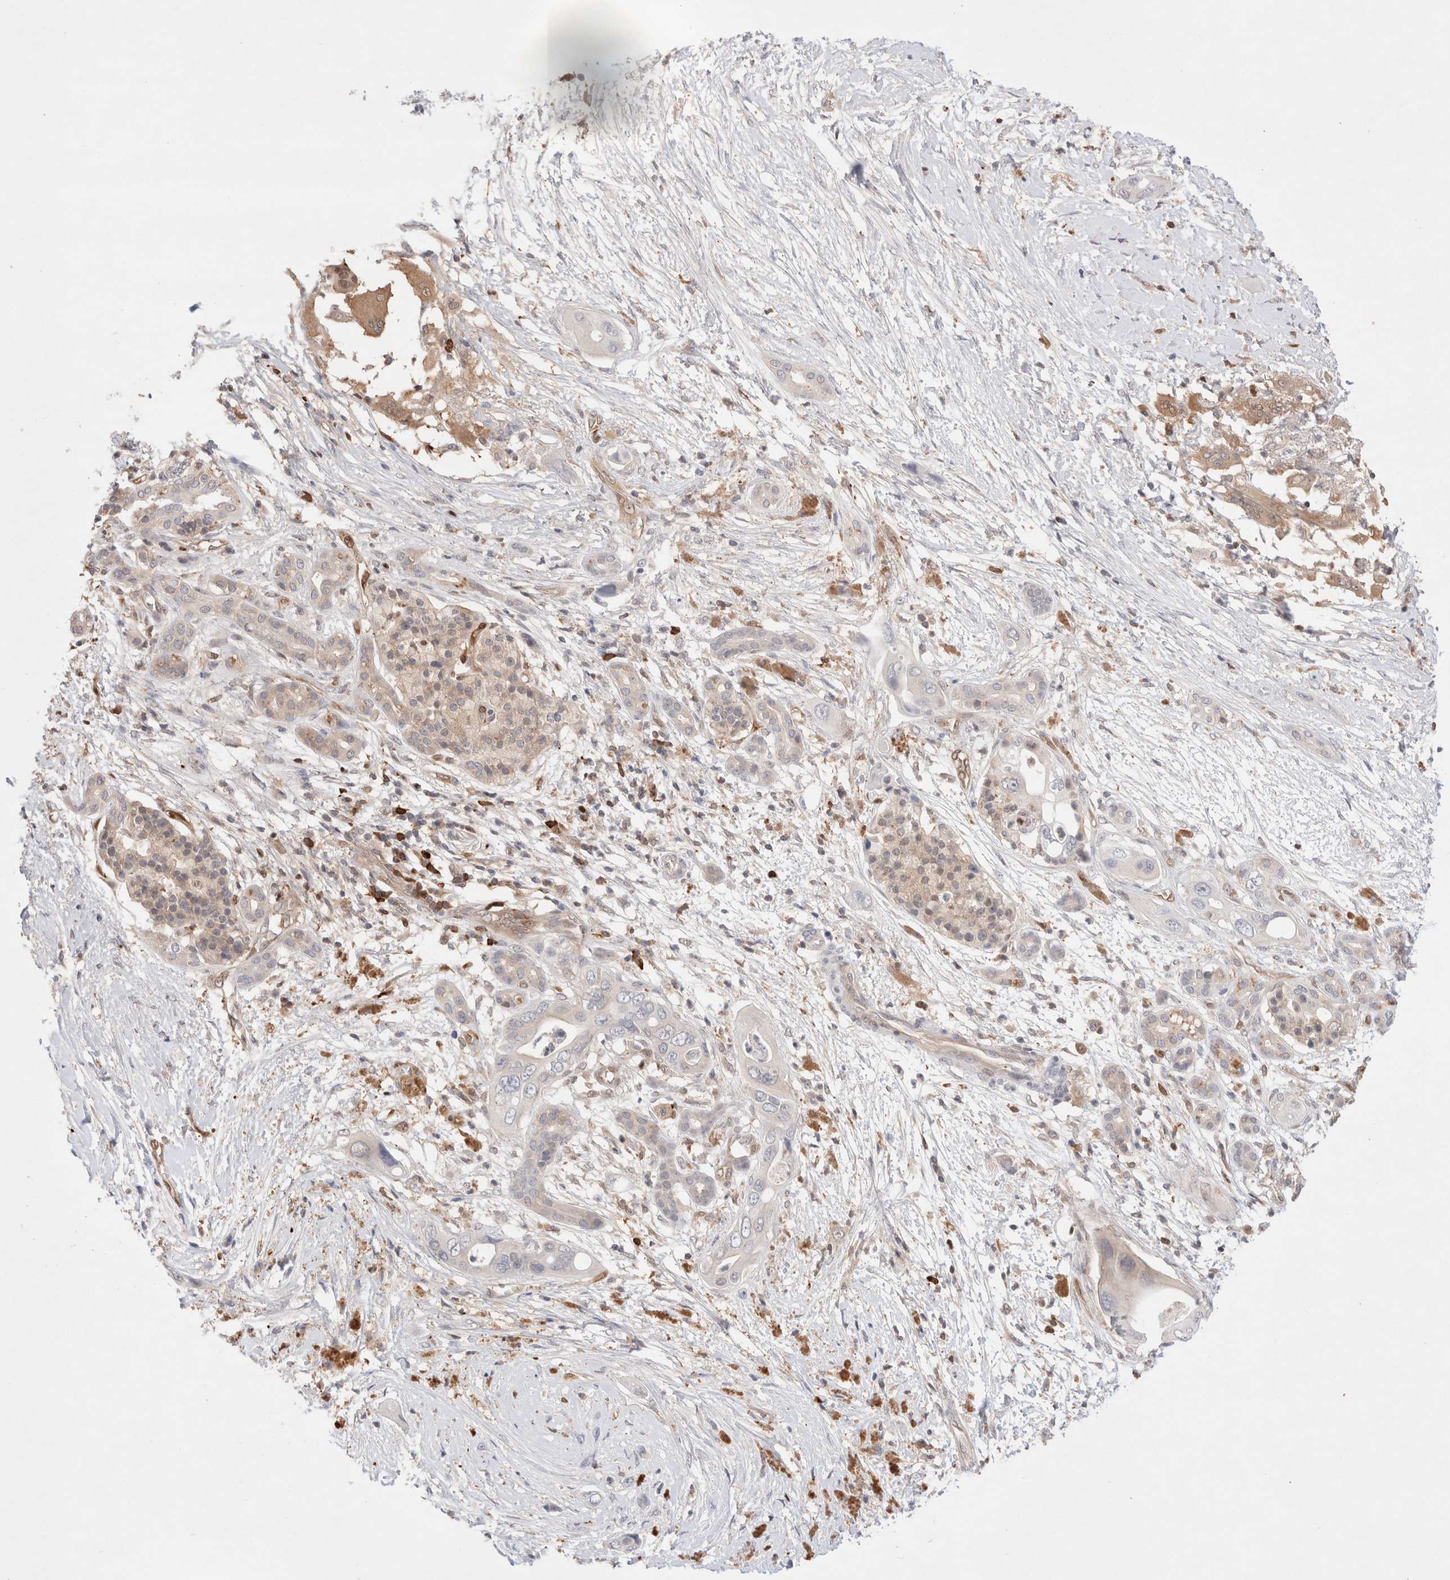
{"staining": {"intensity": "negative", "quantity": "none", "location": "none"}, "tissue": "pancreatic cancer", "cell_type": "Tumor cells", "image_type": "cancer", "snomed": [{"axis": "morphology", "description": "Adenocarcinoma, NOS"}, {"axis": "topography", "description": "Pancreas"}], "caption": "High power microscopy image of an IHC image of adenocarcinoma (pancreatic), revealing no significant staining in tumor cells.", "gene": "STARD10", "patient": {"sex": "male", "age": 66}}